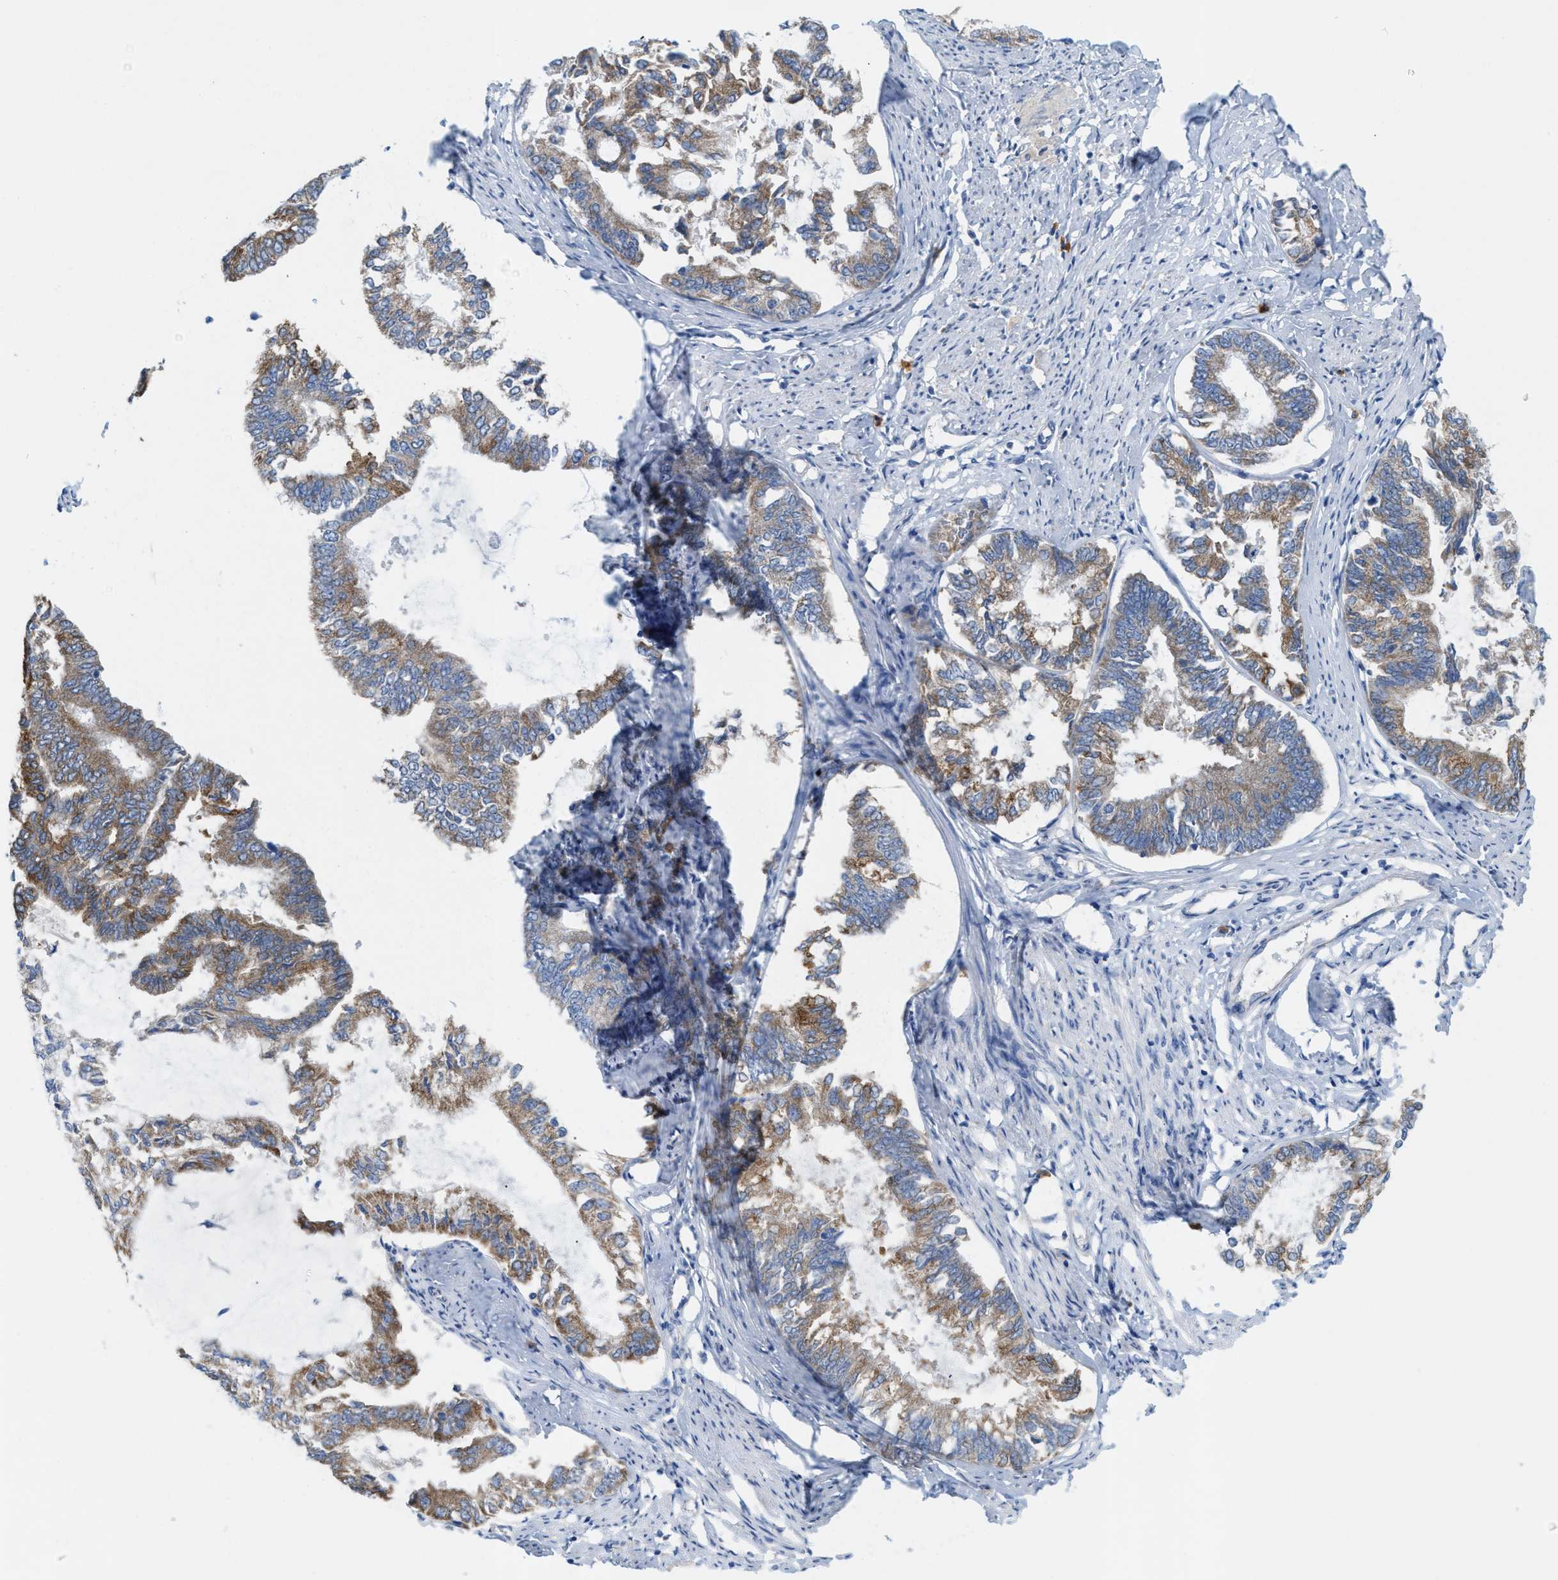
{"staining": {"intensity": "moderate", "quantity": ">75%", "location": "cytoplasmic/membranous"}, "tissue": "endometrial cancer", "cell_type": "Tumor cells", "image_type": "cancer", "snomed": [{"axis": "morphology", "description": "Adenocarcinoma, NOS"}, {"axis": "topography", "description": "Endometrium"}], "caption": "Moderate cytoplasmic/membranous positivity for a protein is seen in about >75% of tumor cells of adenocarcinoma (endometrial) using immunohistochemistry.", "gene": "DYNC2I1", "patient": {"sex": "female", "age": 86}}